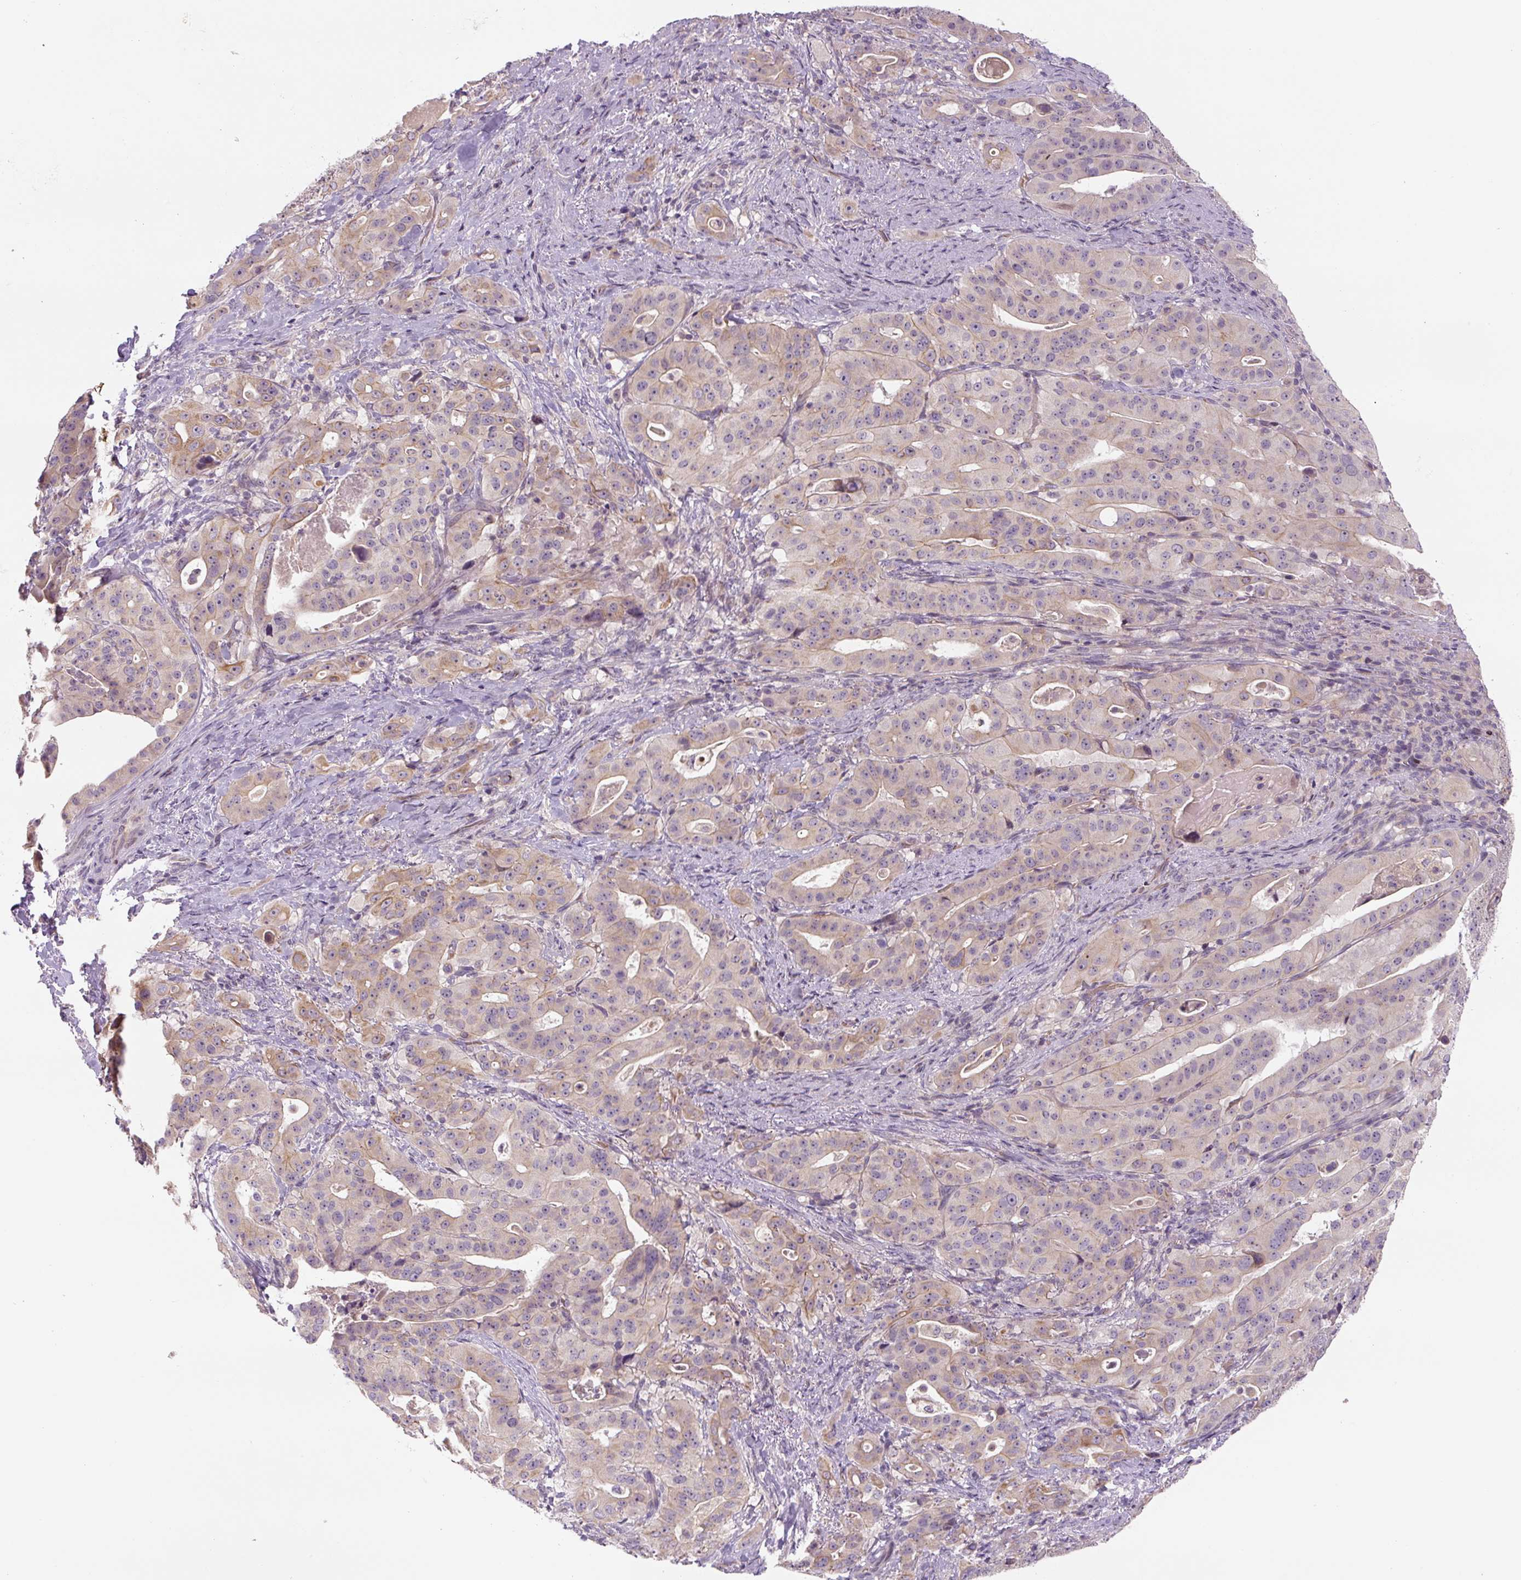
{"staining": {"intensity": "weak", "quantity": "25%-75%", "location": "cytoplasmic/membranous"}, "tissue": "stomach cancer", "cell_type": "Tumor cells", "image_type": "cancer", "snomed": [{"axis": "morphology", "description": "Adenocarcinoma, NOS"}, {"axis": "topography", "description": "Stomach"}], "caption": "Immunohistochemical staining of stomach adenocarcinoma displays low levels of weak cytoplasmic/membranous protein staining in about 25%-75% of tumor cells.", "gene": "YIF1B", "patient": {"sex": "male", "age": 48}}